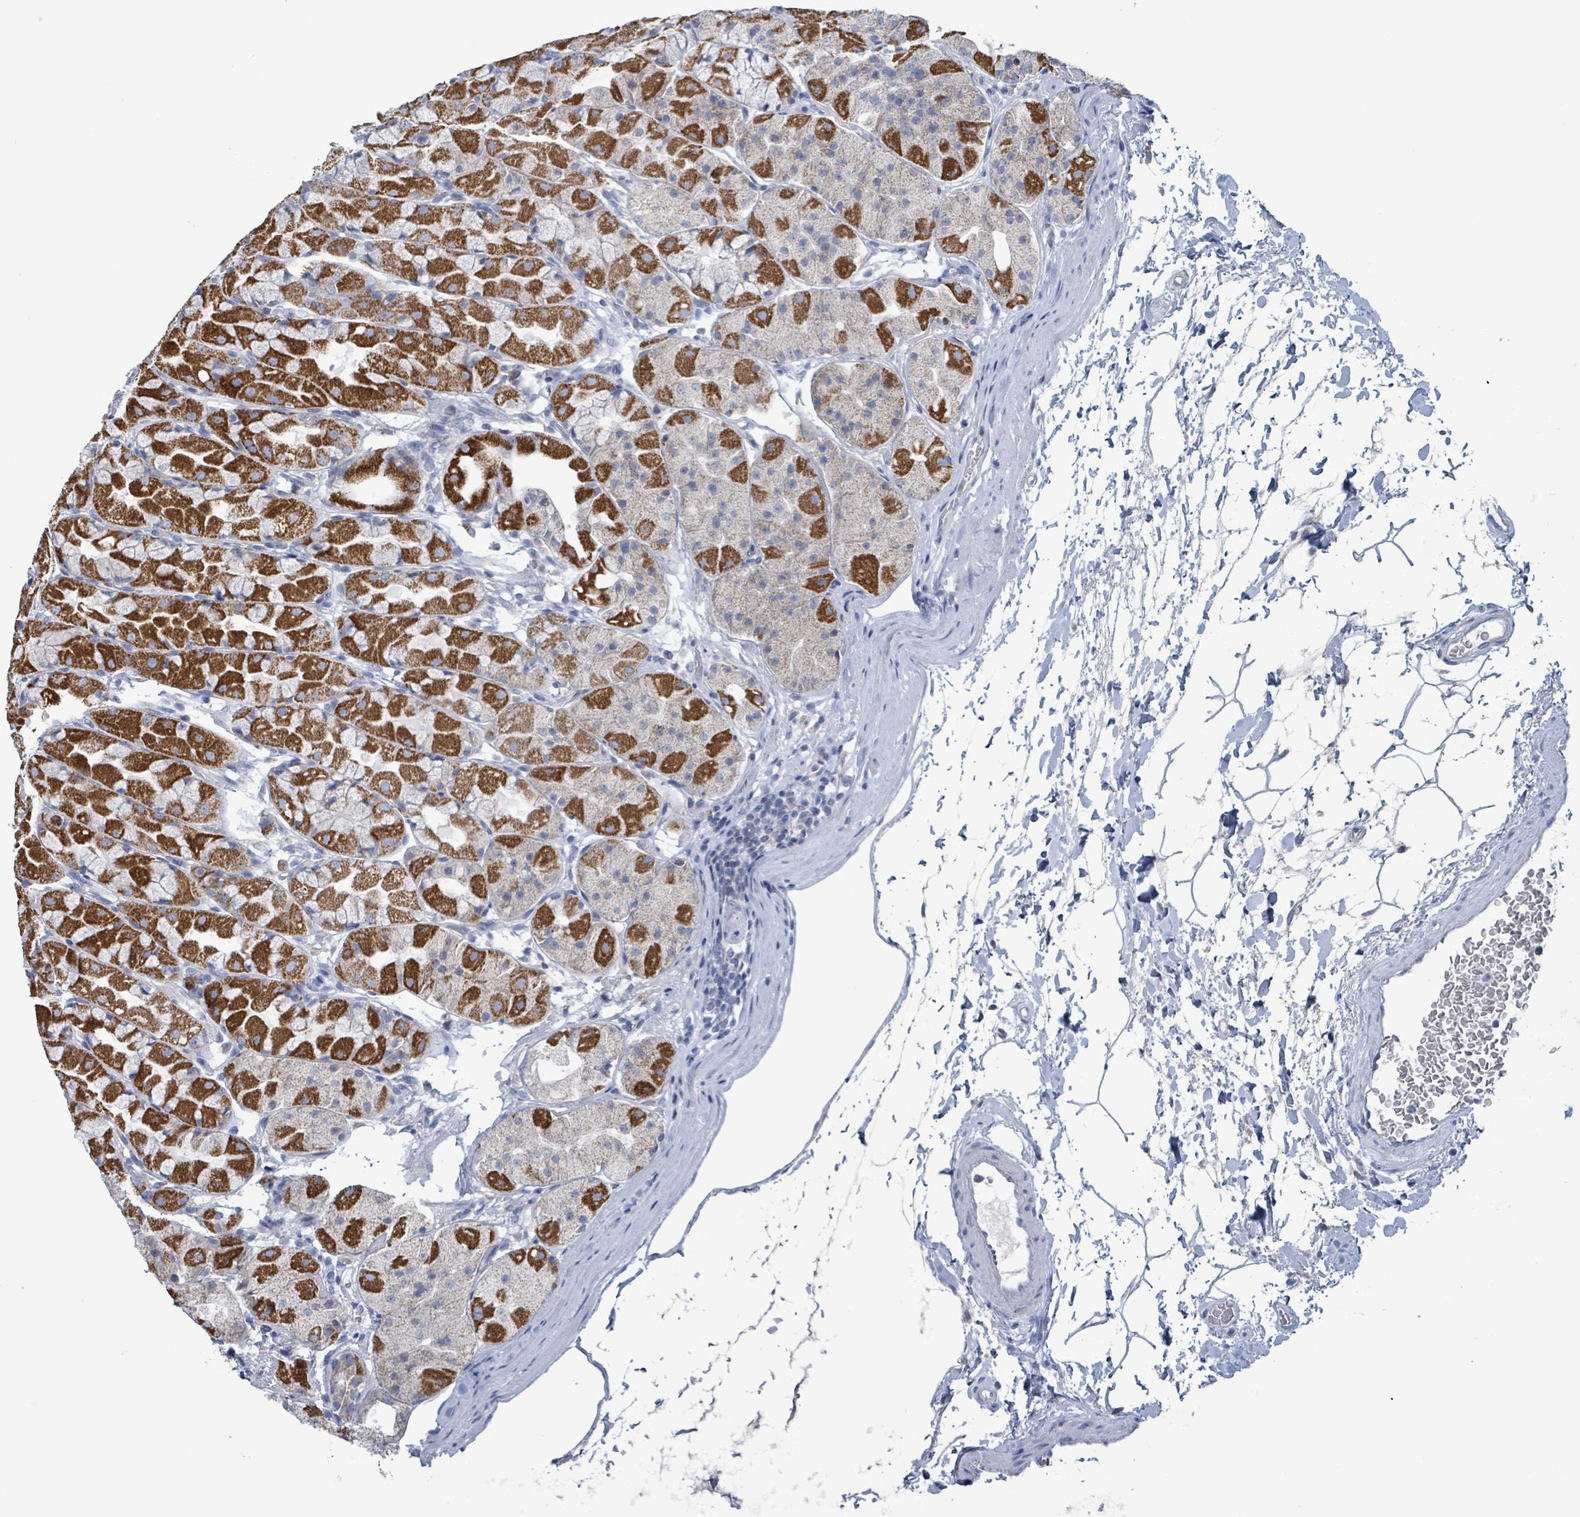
{"staining": {"intensity": "strong", "quantity": "25%-75%", "location": "cytoplasmic/membranous"}, "tissue": "stomach", "cell_type": "Glandular cells", "image_type": "normal", "snomed": [{"axis": "morphology", "description": "Normal tissue, NOS"}, {"axis": "topography", "description": "Stomach"}], "caption": "Immunohistochemical staining of normal human stomach exhibits high levels of strong cytoplasmic/membranous positivity in about 25%-75% of glandular cells. (Brightfield microscopy of DAB IHC at high magnification).", "gene": "AKR1C4", "patient": {"sex": "male", "age": 57}}